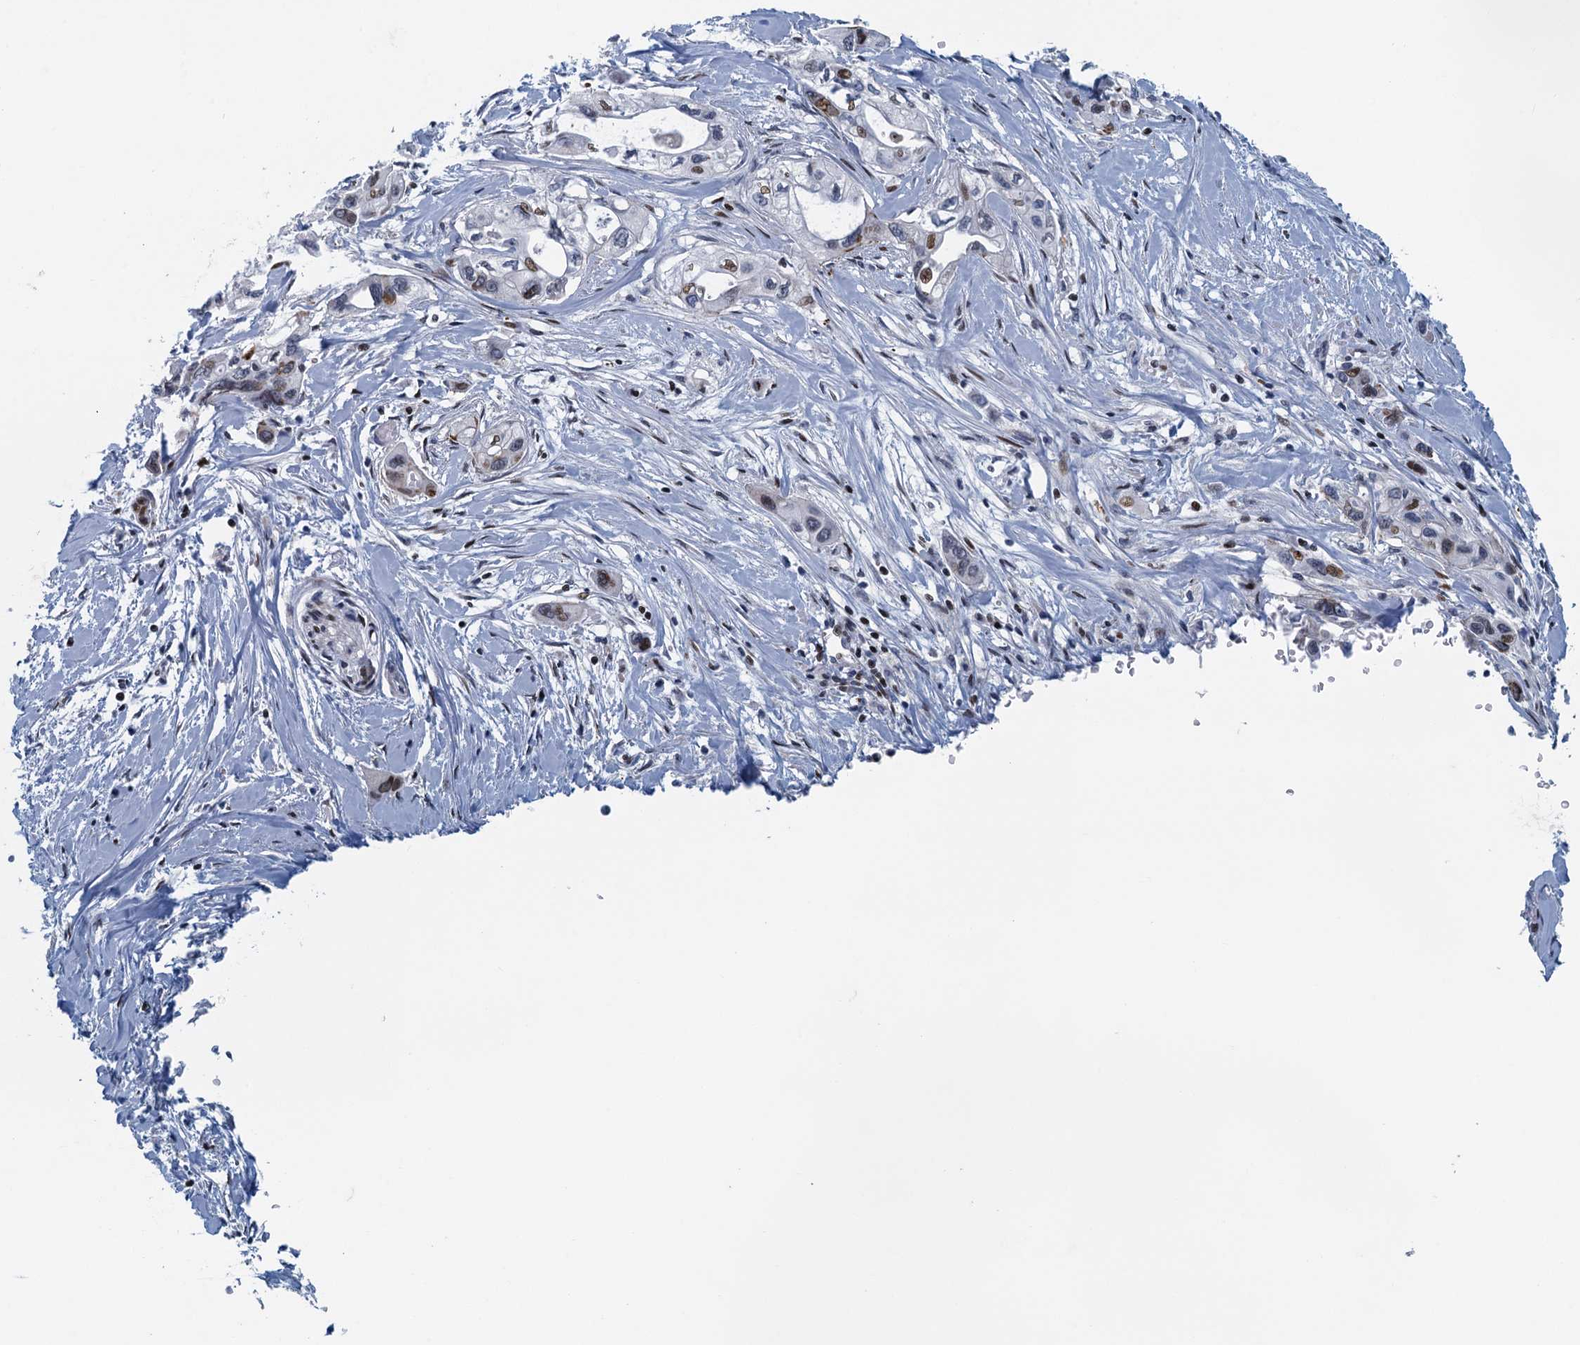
{"staining": {"intensity": "weak", "quantity": "<25%", "location": "nuclear"}, "tissue": "pancreatic cancer", "cell_type": "Tumor cells", "image_type": "cancer", "snomed": [{"axis": "morphology", "description": "Adenocarcinoma, NOS"}, {"axis": "topography", "description": "Pancreas"}], "caption": "This image is of pancreatic adenocarcinoma stained with IHC to label a protein in brown with the nuclei are counter-stained blue. There is no positivity in tumor cells.", "gene": "ANKRD13D", "patient": {"sex": "male", "age": 75}}